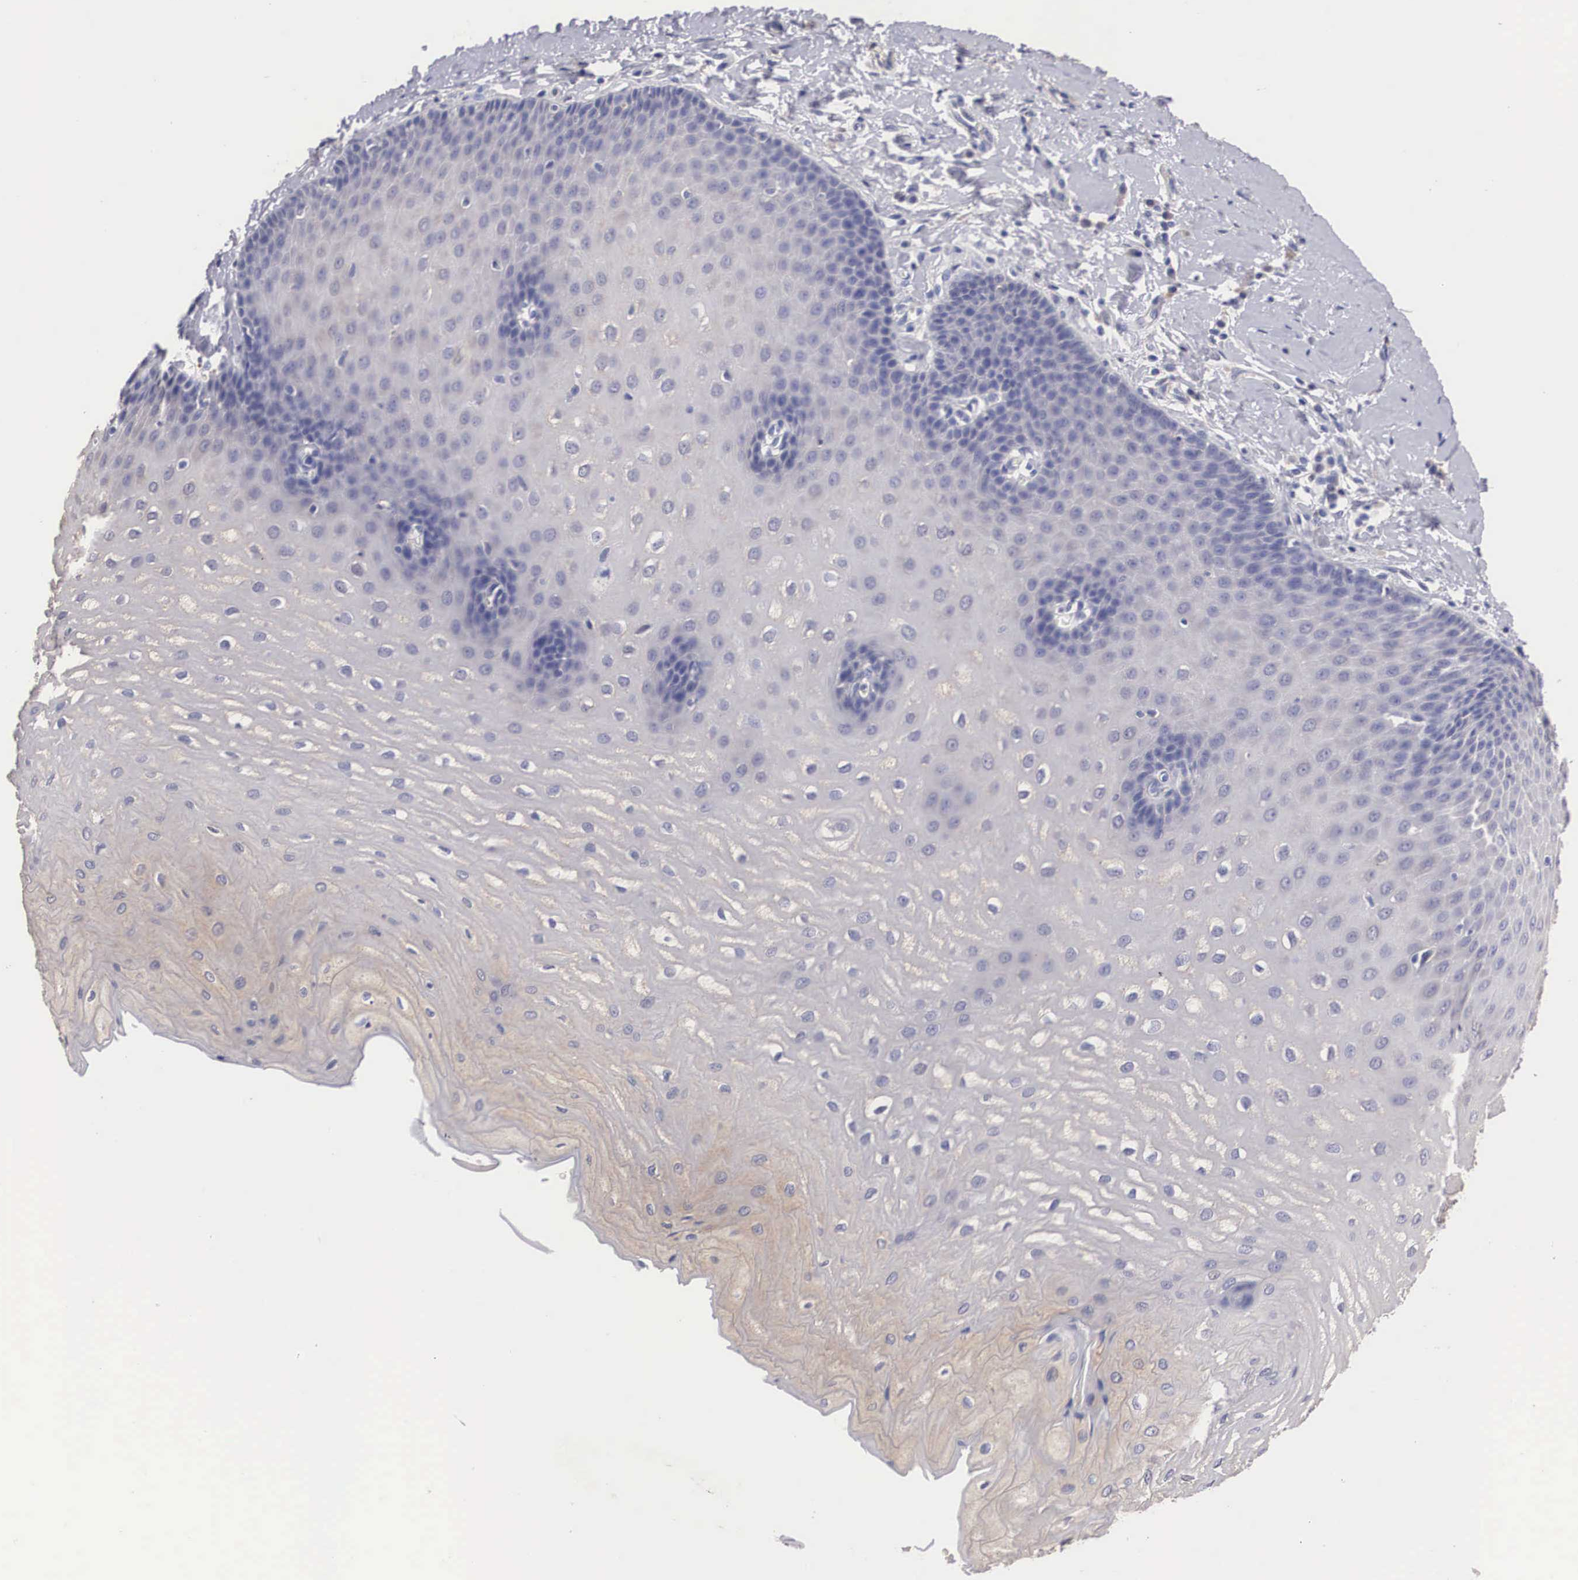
{"staining": {"intensity": "weak", "quantity": "25%-75%", "location": "cytoplasmic/membranous"}, "tissue": "esophagus", "cell_type": "Squamous epithelial cells", "image_type": "normal", "snomed": [{"axis": "morphology", "description": "Normal tissue, NOS"}, {"axis": "topography", "description": "Esophagus"}], "caption": "Unremarkable esophagus shows weak cytoplasmic/membranous staining in about 25%-75% of squamous epithelial cells, visualized by immunohistochemistry.", "gene": "ABHD4", "patient": {"sex": "male", "age": 70}}